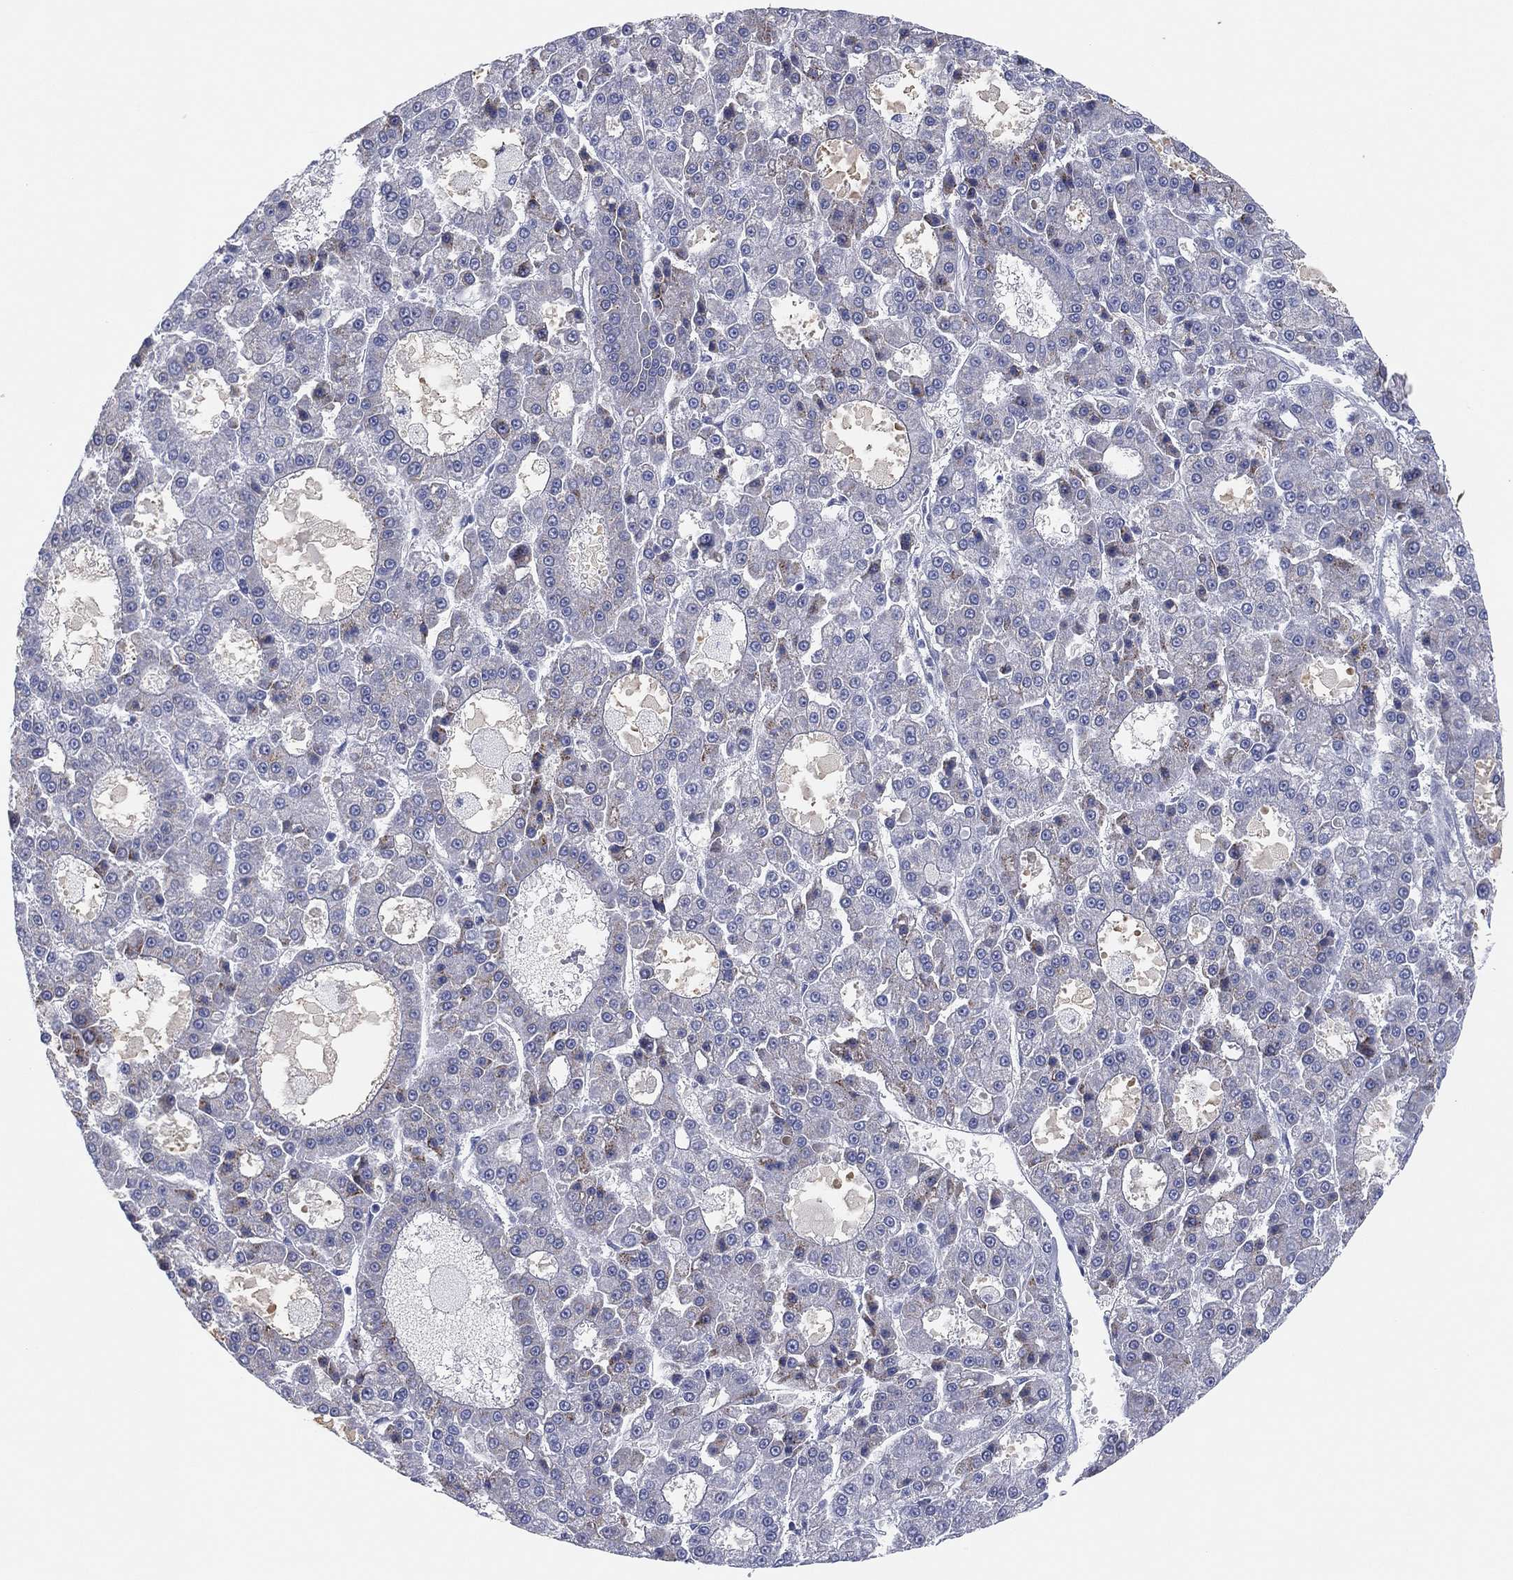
{"staining": {"intensity": "weak", "quantity": "<25%", "location": "cytoplasmic/membranous"}, "tissue": "liver cancer", "cell_type": "Tumor cells", "image_type": "cancer", "snomed": [{"axis": "morphology", "description": "Carcinoma, Hepatocellular, NOS"}, {"axis": "topography", "description": "Liver"}], "caption": "A high-resolution photomicrograph shows IHC staining of hepatocellular carcinoma (liver), which exhibits no significant positivity in tumor cells.", "gene": "MLF1", "patient": {"sex": "male", "age": 70}}